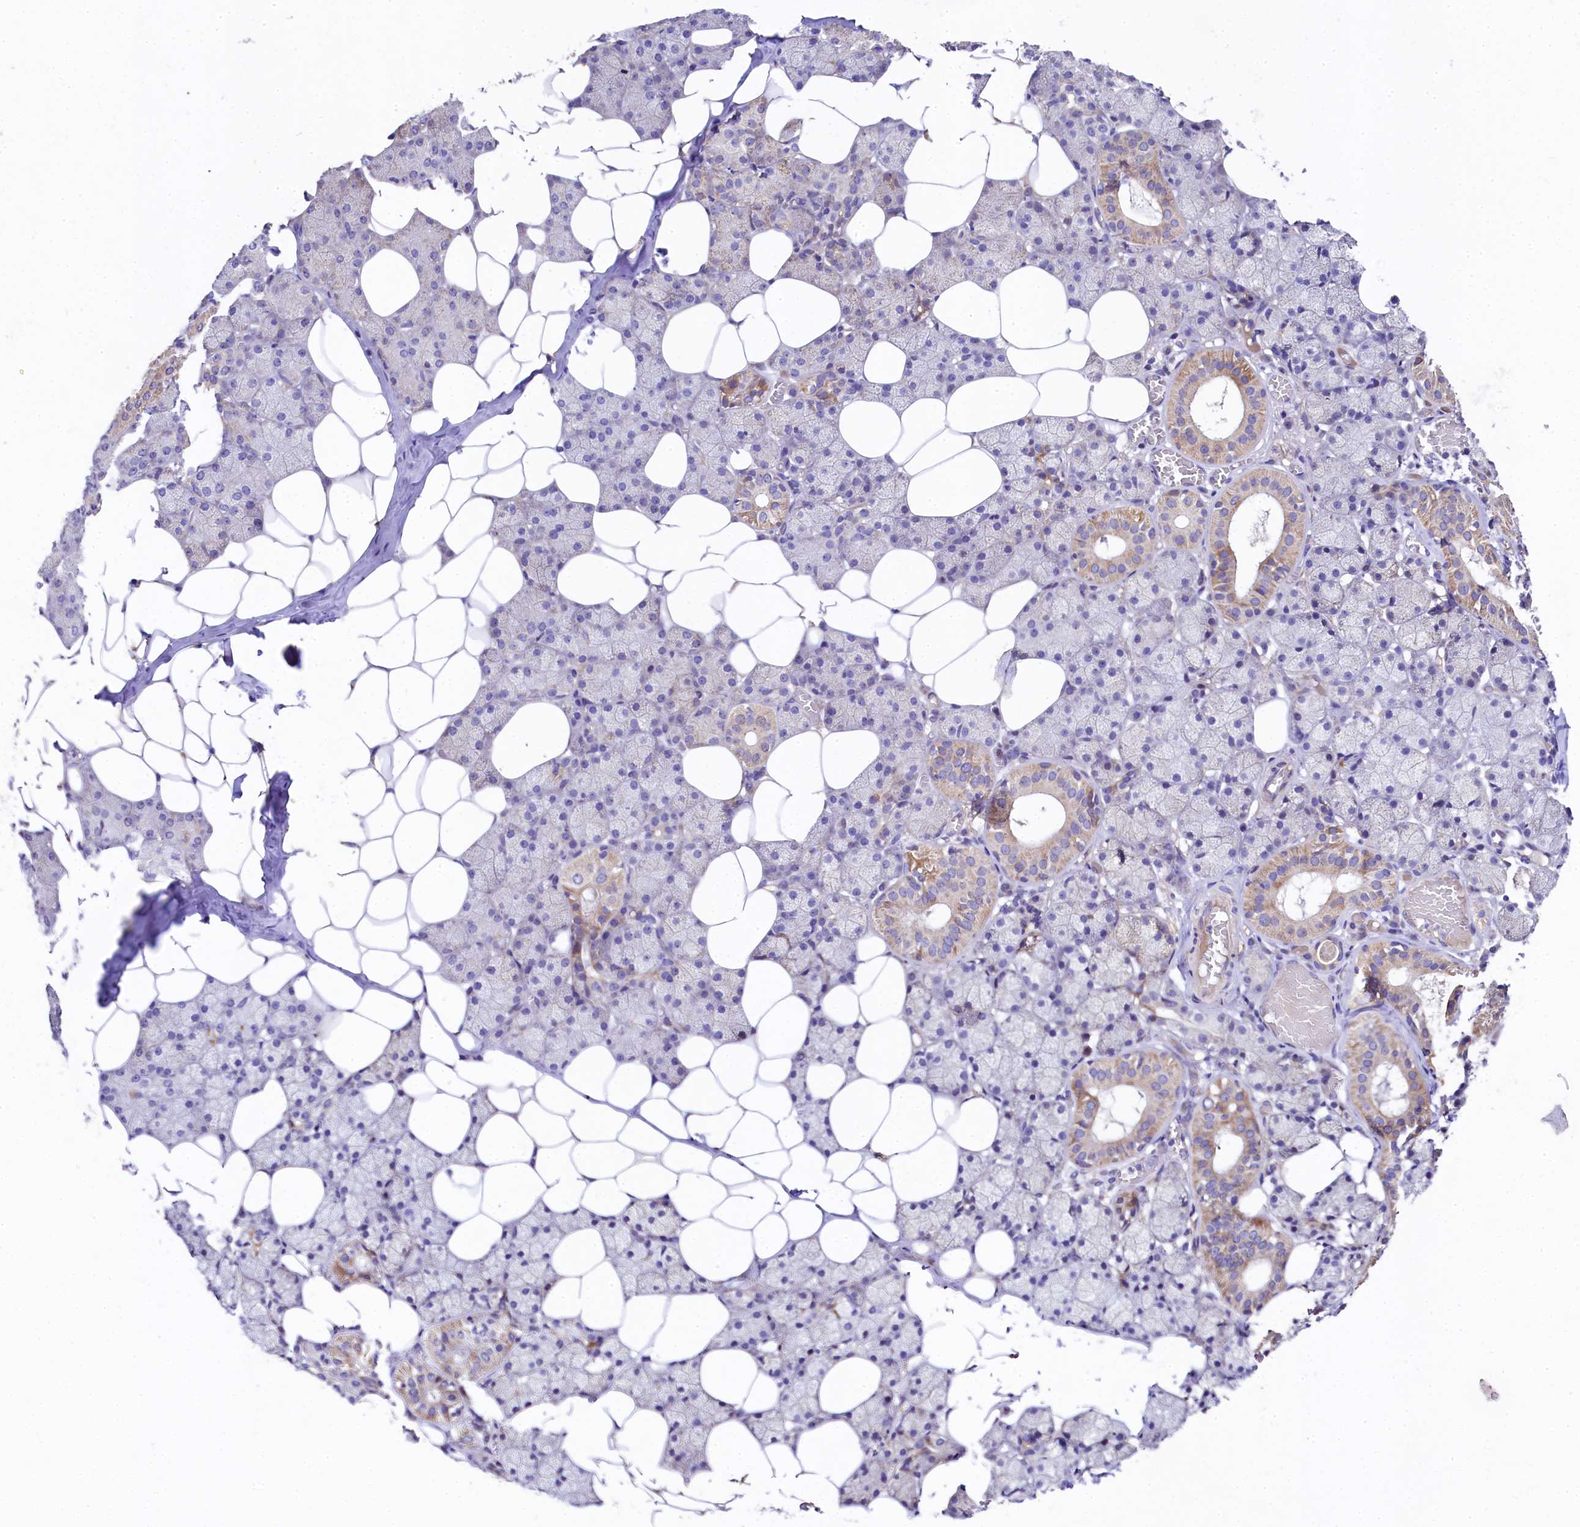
{"staining": {"intensity": "moderate", "quantity": "<25%", "location": "cytoplasmic/membranous"}, "tissue": "salivary gland", "cell_type": "Glandular cells", "image_type": "normal", "snomed": [{"axis": "morphology", "description": "Normal tissue, NOS"}, {"axis": "topography", "description": "Salivary gland"}], "caption": "The photomicrograph exhibits staining of unremarkable salivary gland, revealing moderate cytoplasmic/membranous protein staining (brown color) within glandular cells.", "gene": "FXYD6", "patient": {"sex": "female", "age": 33}}